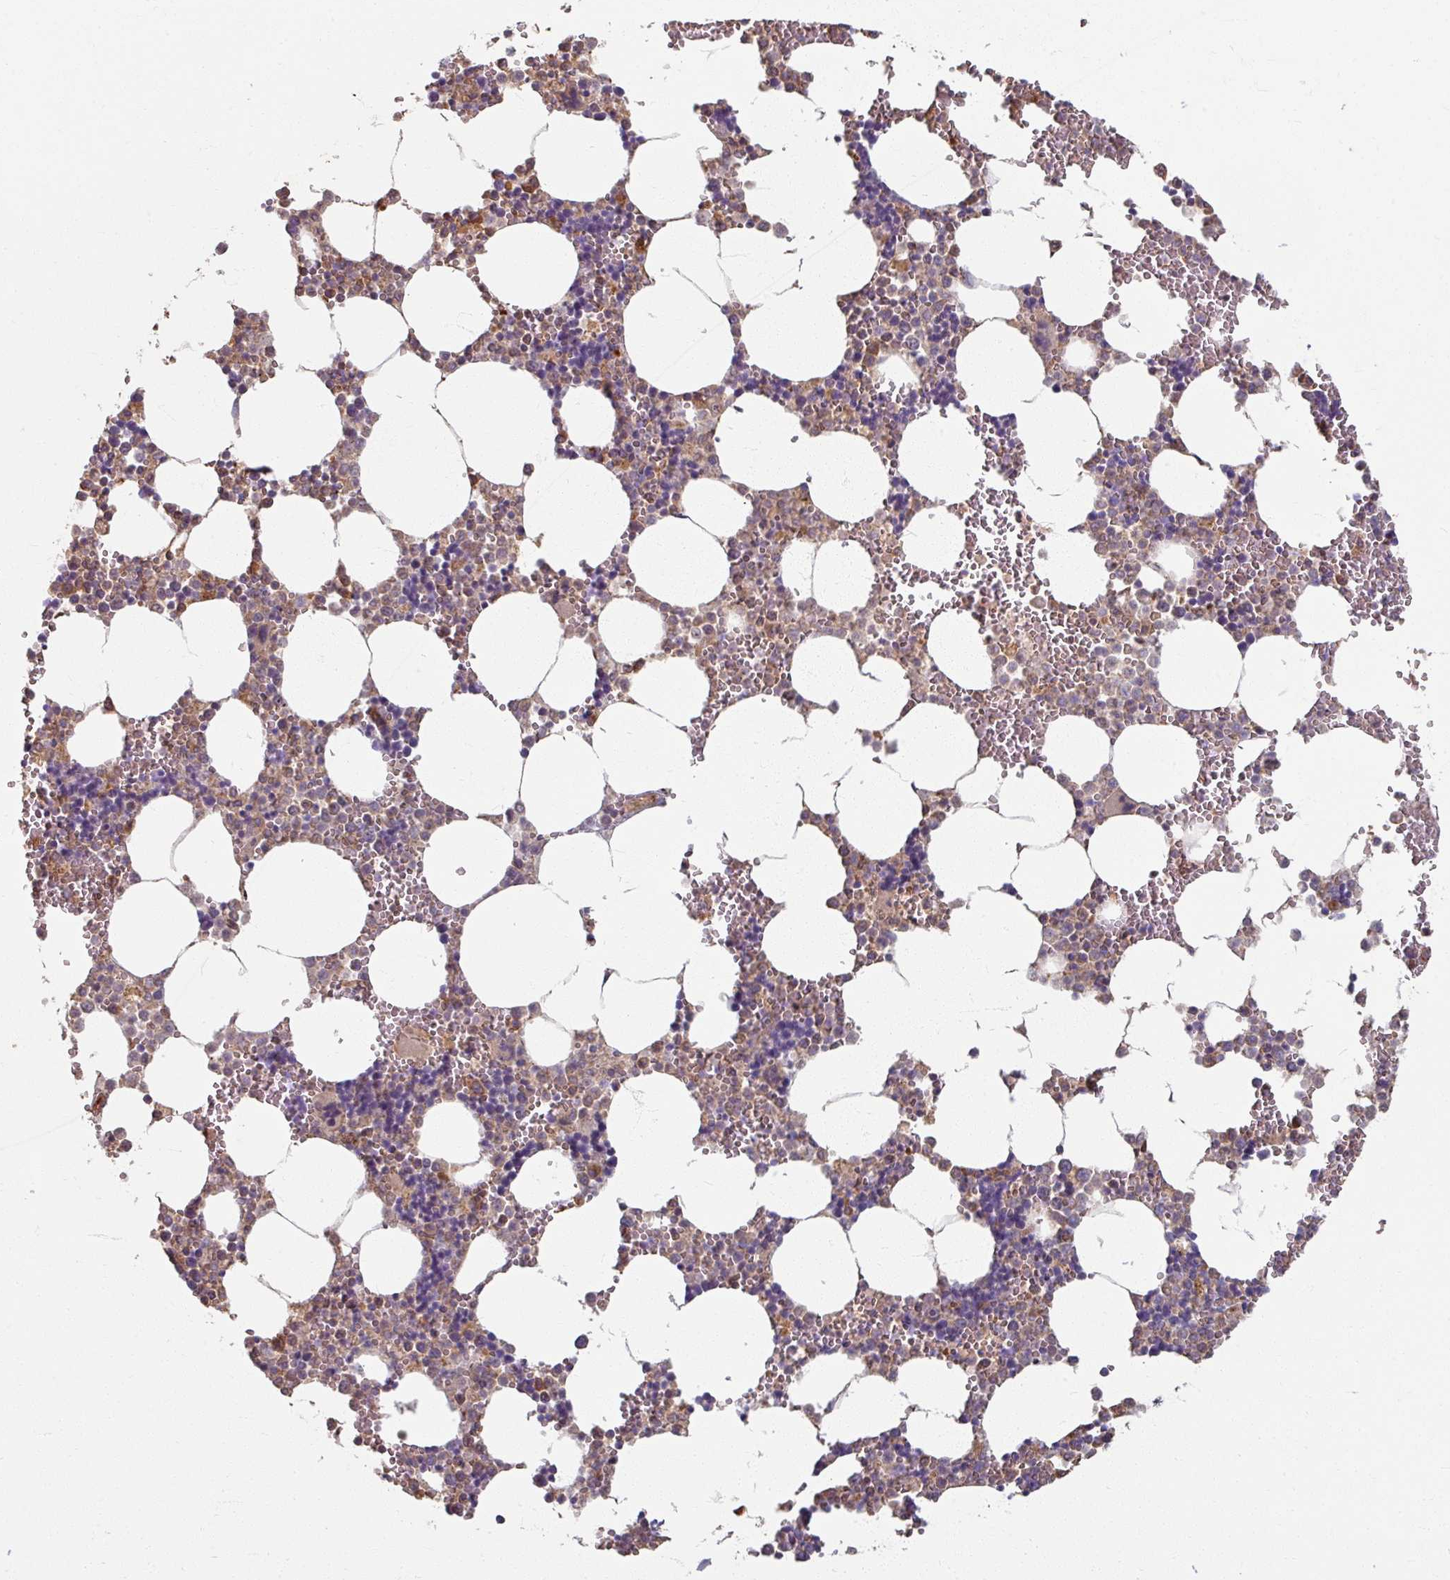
{"staining": {"intensity": "moderate", "quantity": "25%-75%", "location": "cytoplasmic/membranous"}, "tissue": "bone marrow", "cell_type": "Hematopoietic cells", "image_type": "normal", "snomed": [{"axis": "morphology", "description": "Normal tissue, NOS"}, {"axis": "topography", "description": "Bone marrow"}], "caption": "Human bone marrow stained for a protein (brown) displays moderate cytoplasmic/membranous positive staining in about 25%-75% of hematopoietic cells.", "gene": "CCDC68", "patient": {"sex": "male", "age": 54}}